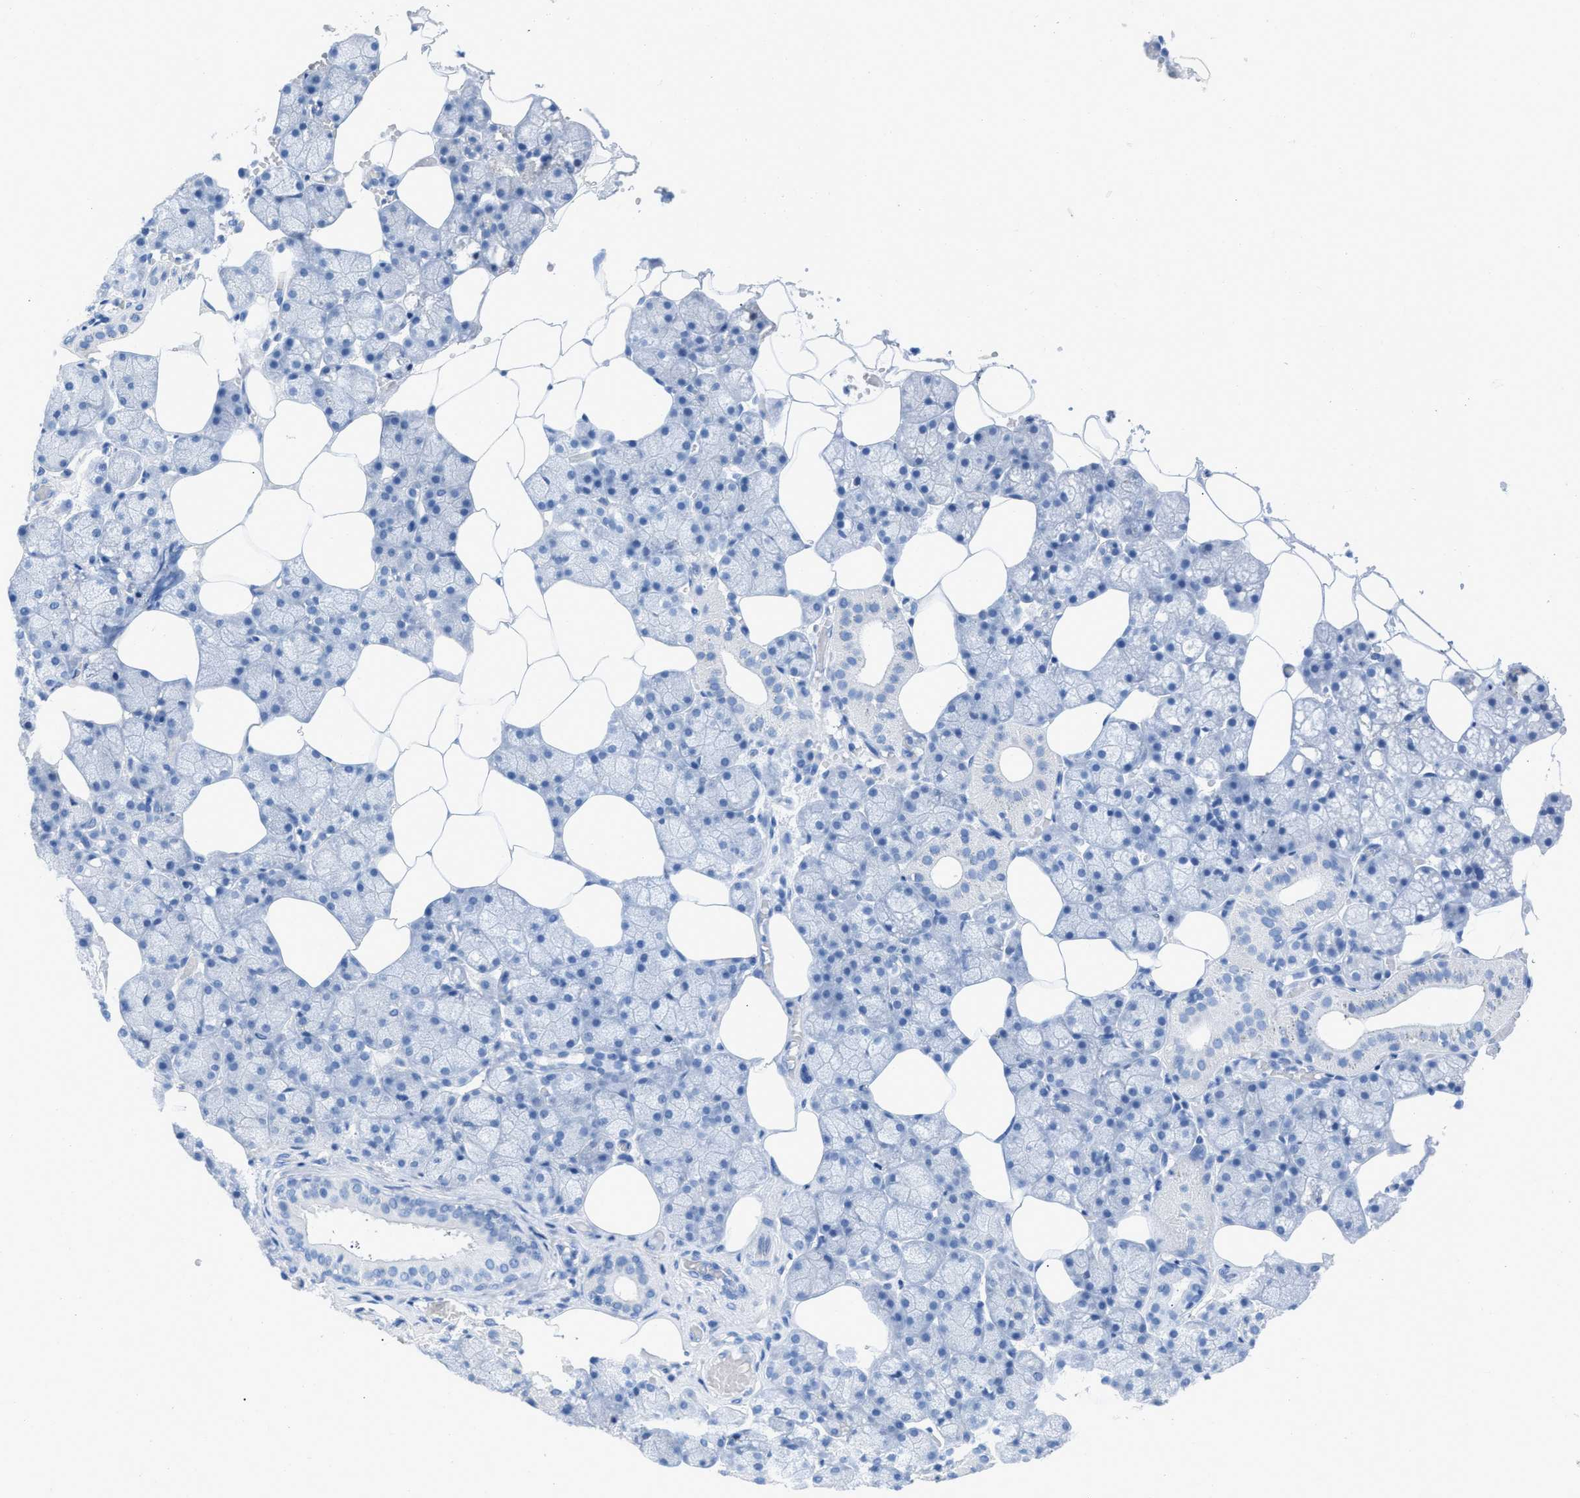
{"staining": {"intensity": "negative", "quantity": "none", "location": "none"}, "tissue": "salivary gland", "cell_type": "Glandular cells", "image_type": "normal", "snomed": [{"axis": "morphology", "description": "Normal tissue, NOS"}, {"axis": "topography", "description": "Salivary gland"}], "caption": "Histopathology image shows no protein positivity in glandular cells of benign salivary gland. (DAB immunohistochemistry visualized using brightfield microscopy, high magnification).", "gene": "TCL1A", "patient": {"sex": "male", "age": 62}}